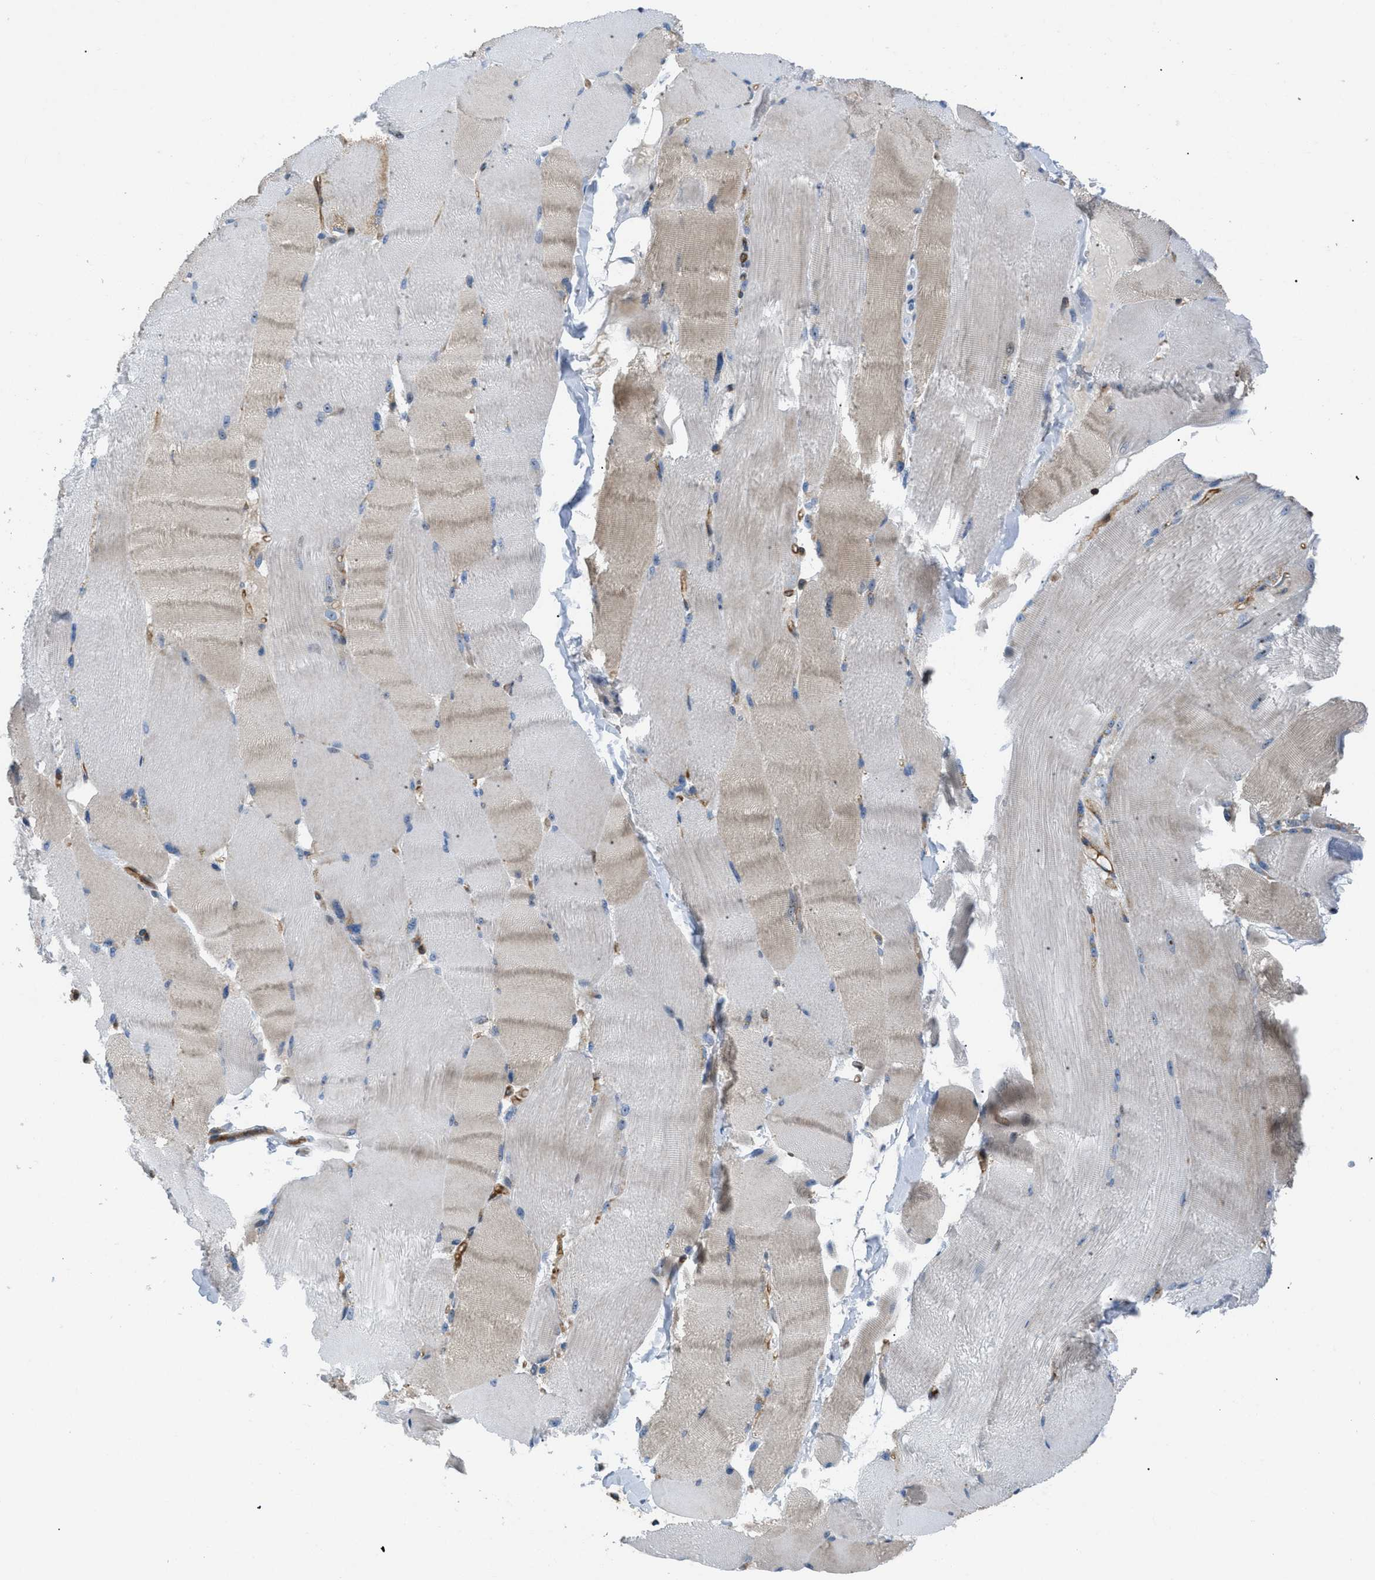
{"staining": {"intensity": "weak", "quantity": "25%-75%", "location": "cytoplasmic/membranous"}, "tissue": "skeletal muscle", "cell_type": "Myocytes", "image_type": "normal", "snomed": [{"axis": "morphology", "description": "Normal tissue, NOS"}, {"axis": "topography", "description": "Skin"}, {"axis": "topography", "description": "Skeletal muscle"}], "caption": "Protein staining exhibits weak cytoplasmic/membranous expression in about 25%-75% of myocytes in benign skeletal muscle. (DAB IHC with brightfield microscopy, high magnification).", "gene": "ATP2A3", "patient": {"sex": "male", "age": 83}}